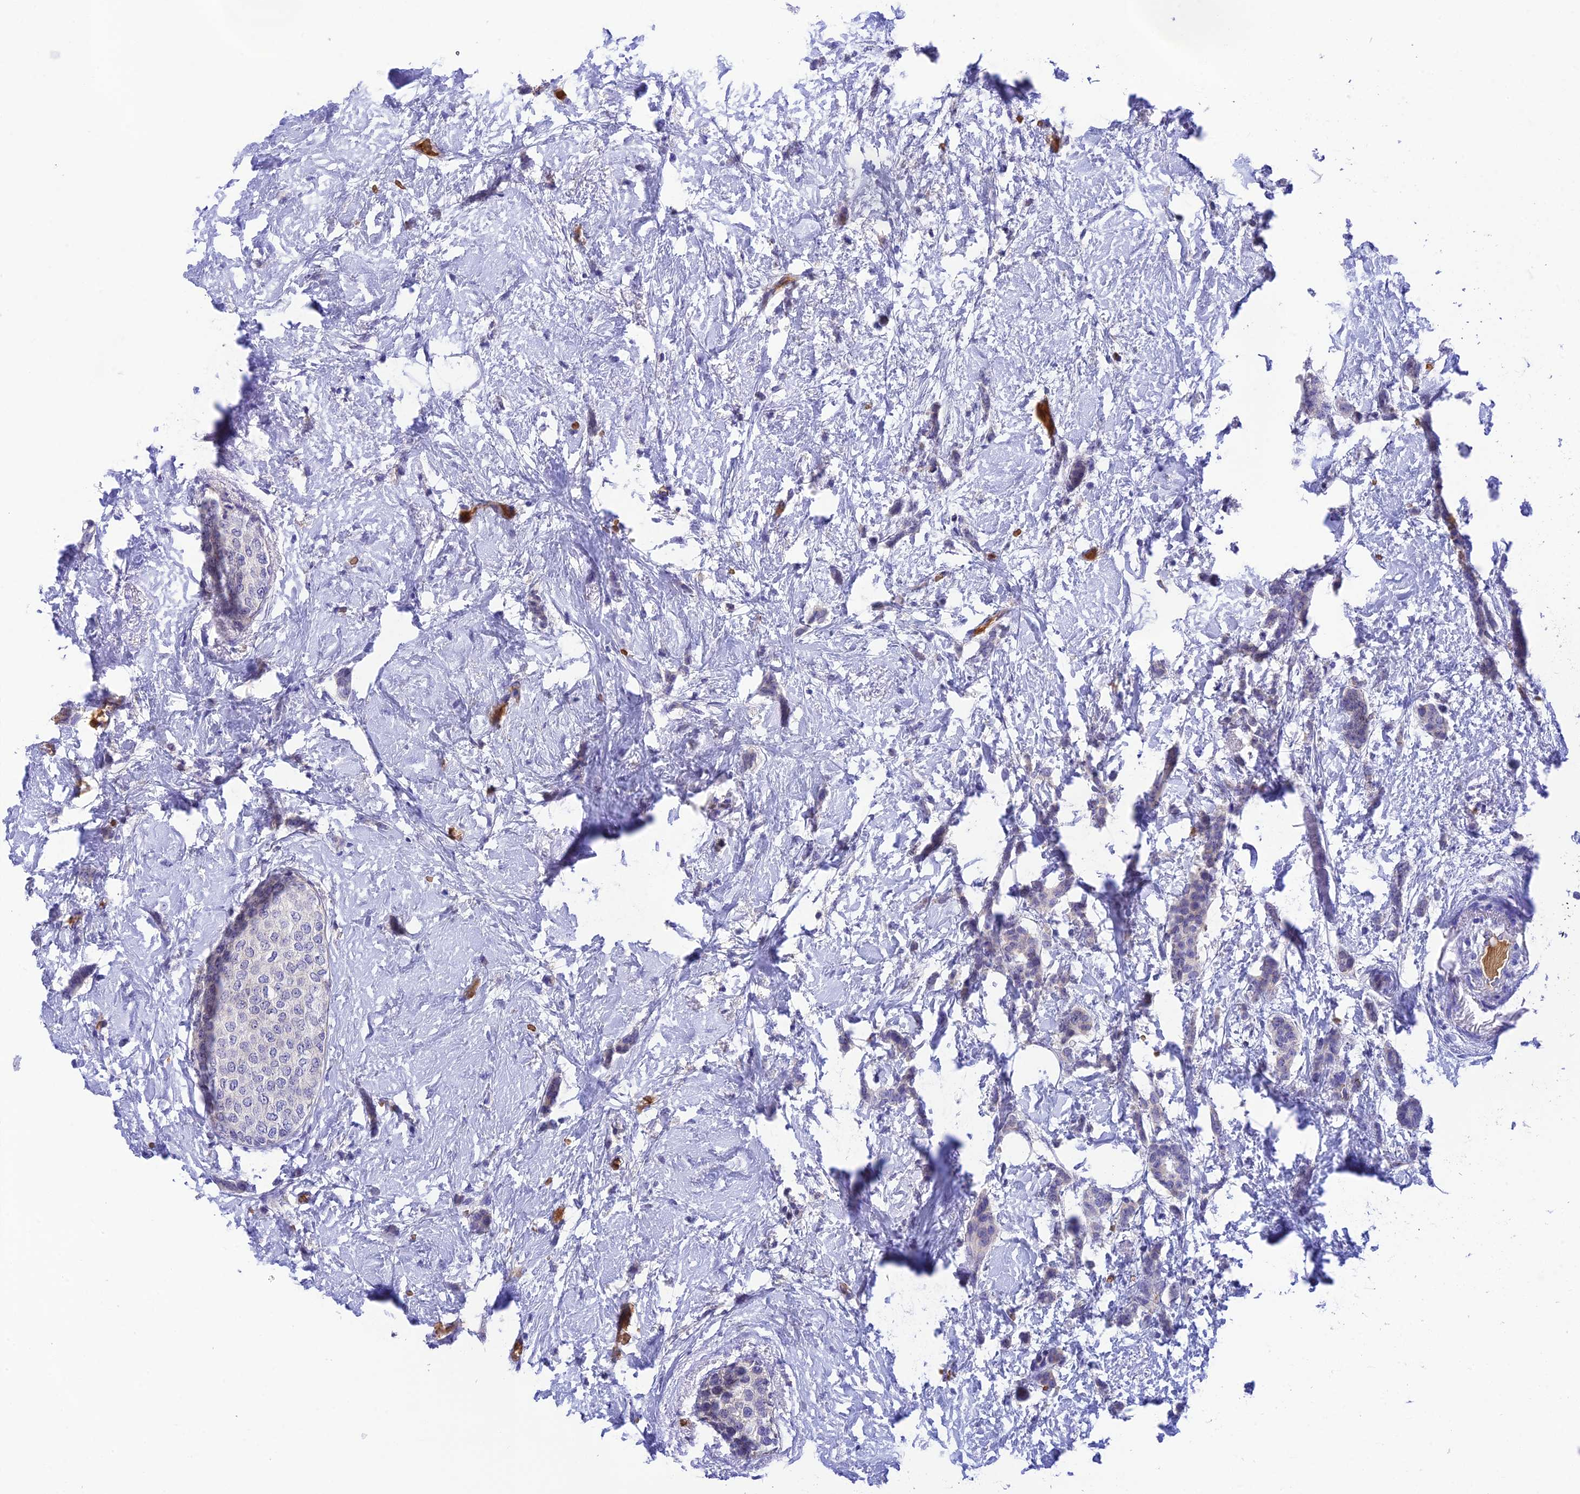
{"staining": {"intensity": "negative", "quantity": "none", "location": "none"}, "tissue": "breast cancer", "cell_type": "Tumor cells", "image_type": "cancer", "snomed": [{"axis": "morphology", "description": "Duct carcinoma"}, {"axis": "topography", "description": "Breast"}], "caption": "Immunohistochemical staining of breast cancer exhibits no significant positivity in tumor cells.", "gene": "HDHD2", "patient": {"sex": "female", "age": 72}}